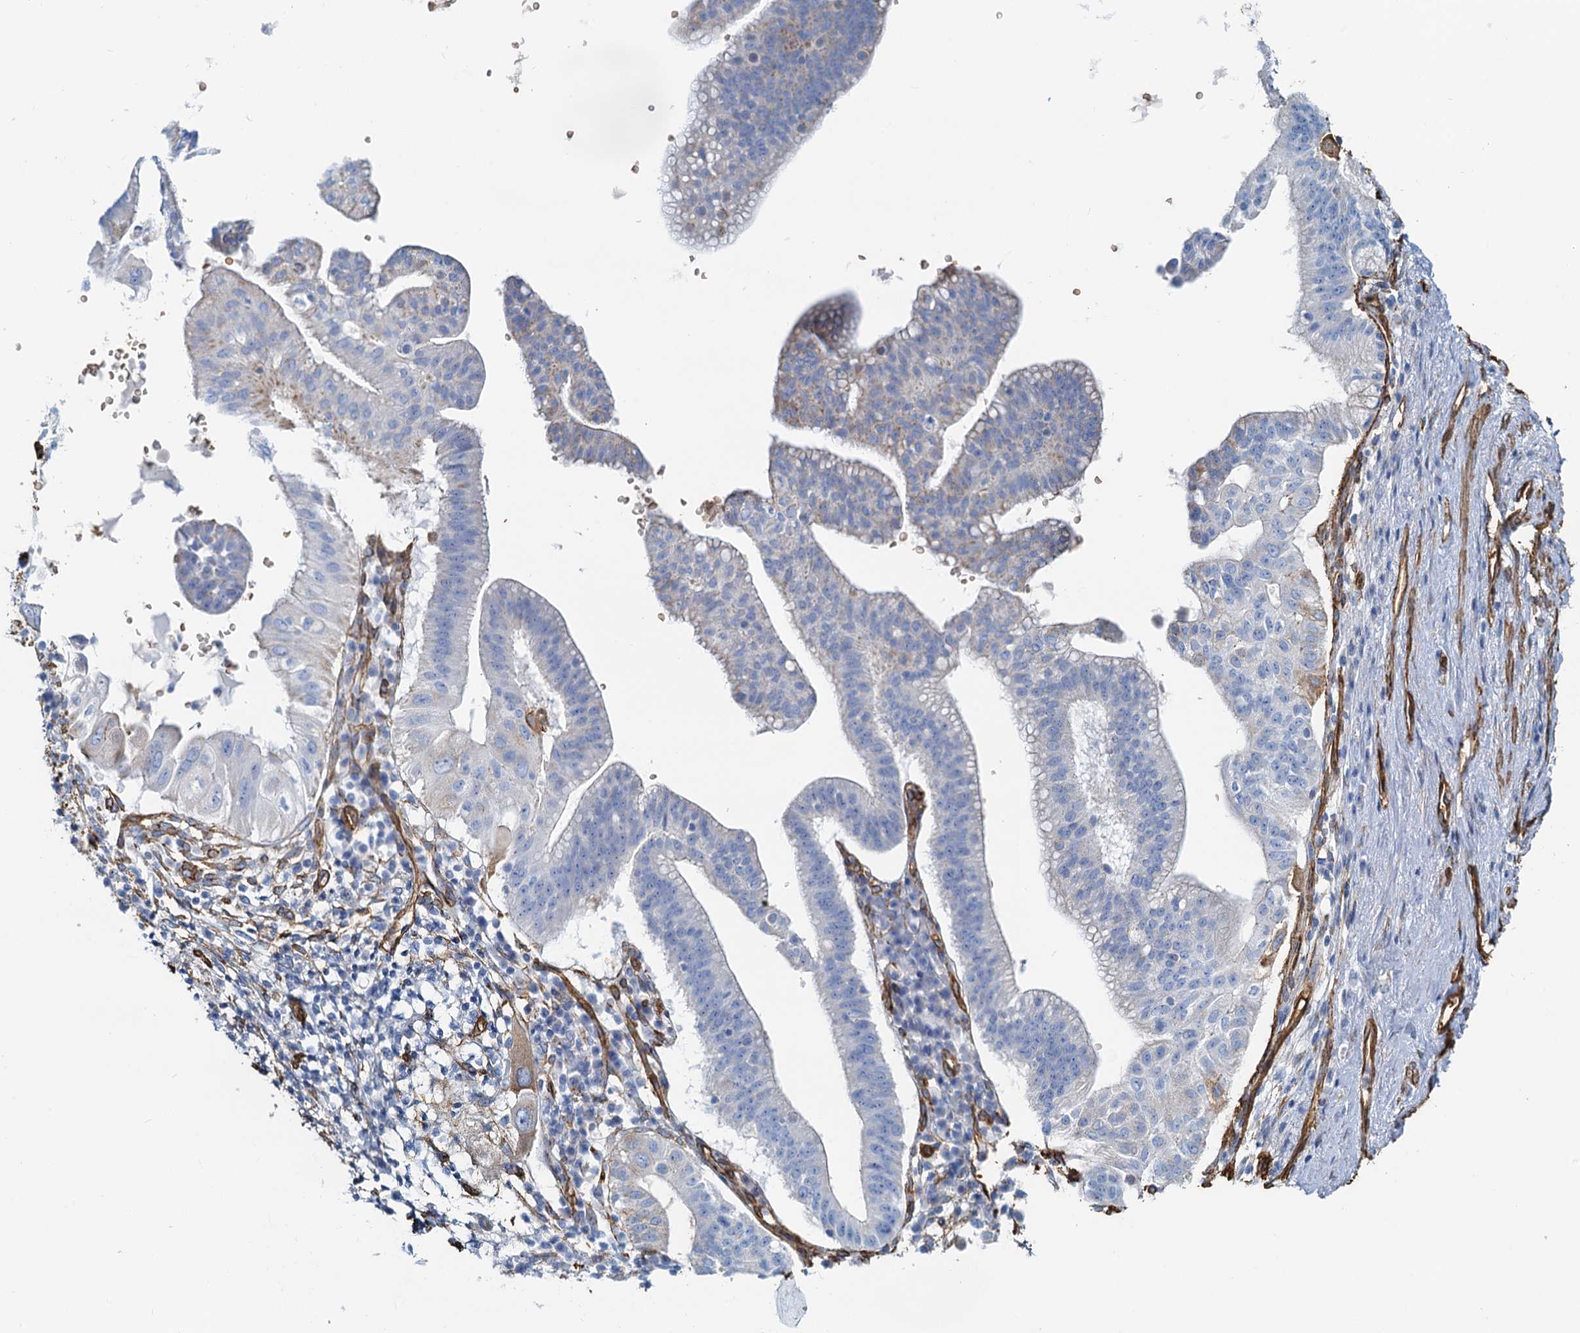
{"staining": {"intensity": "negative", "quantity": "none", "location": "none"}, "tissue": "pancreatic cancer", "cell_type": "Tumor cells", "image_type": "cancer", "snomed": [{"axis": "morphology", "description": "Adenocarcinoma, NOS"}, {"axis": "topography", "description": "Pancreas"}], "caption": "A micrograph of human adenocarcinoma (pancreatic) is negative for staining in tumor cells. Nuclei are stained in blue.", "gene": "DGKG", "patient": {"sex": "male", "age": 68}}